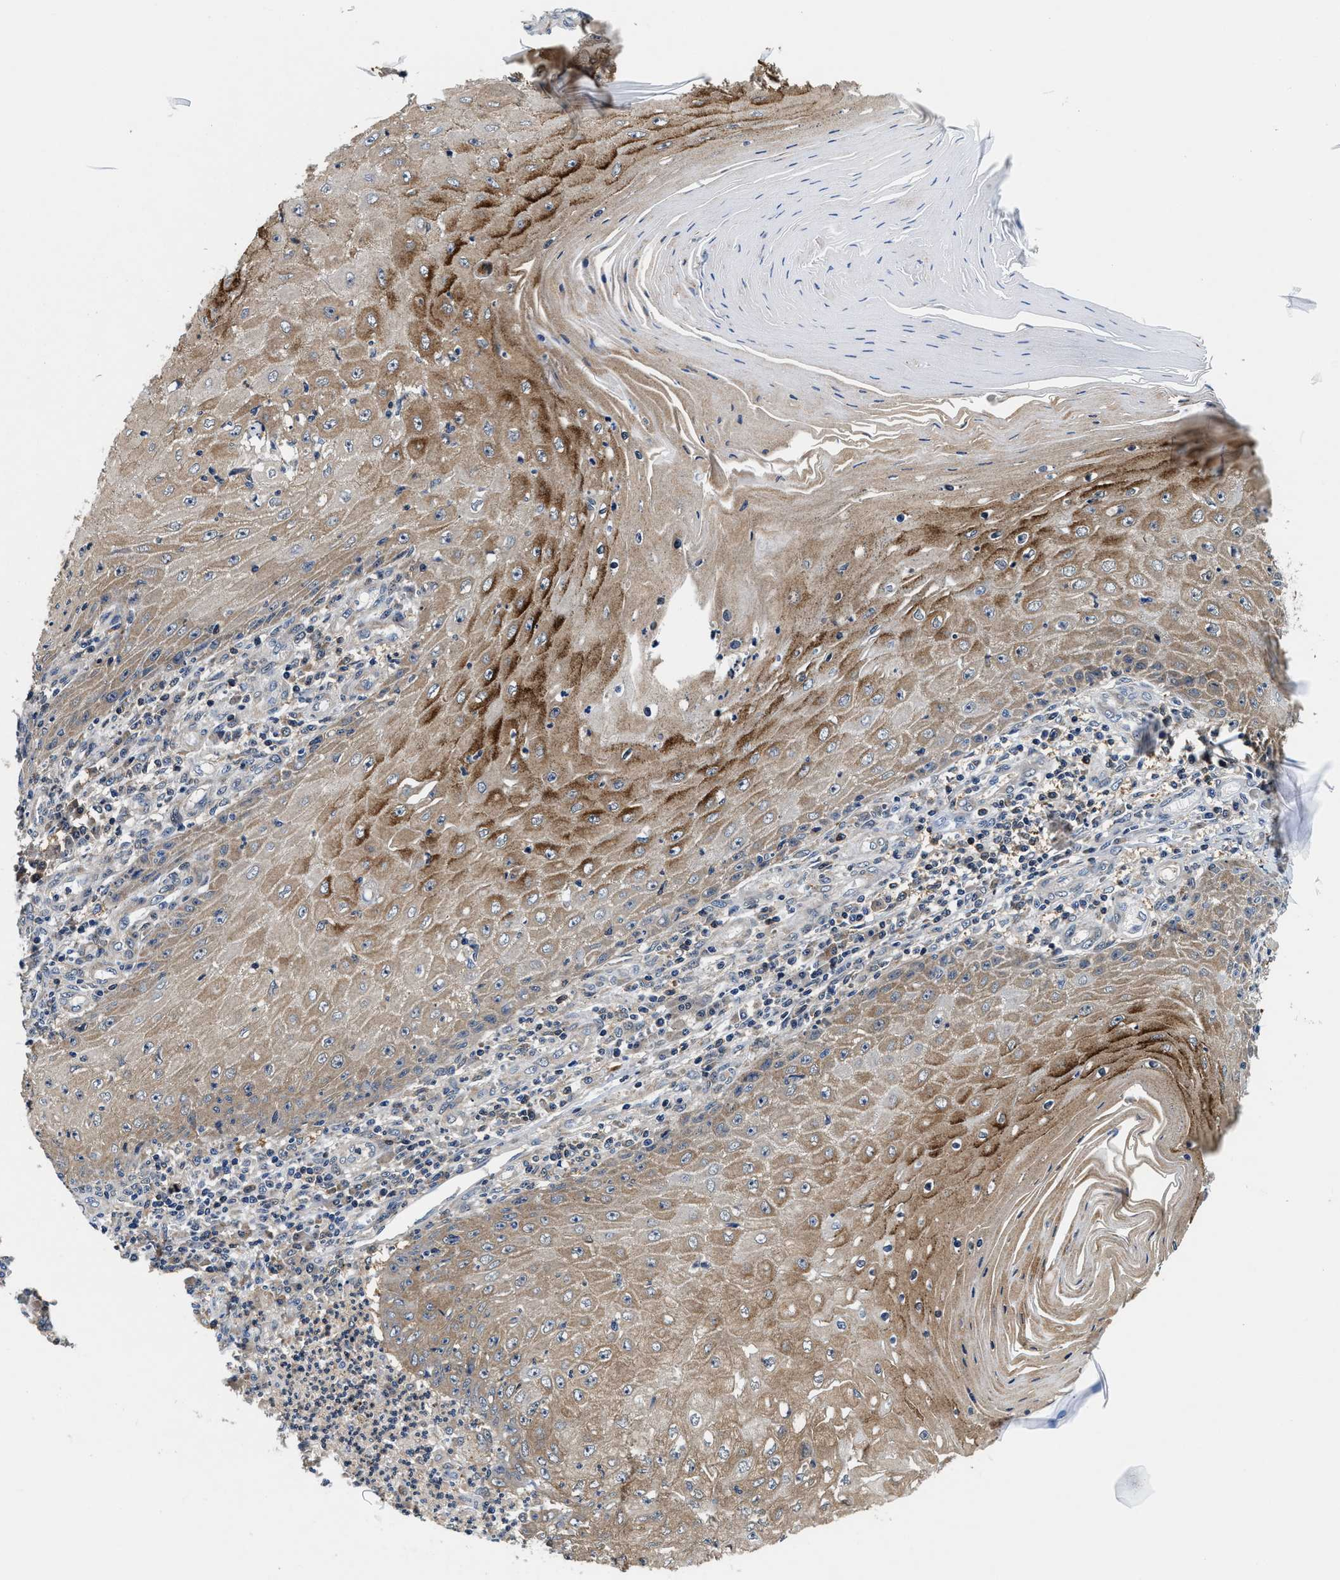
{"staining": {"intensity": "moderate", "quantity": ">75%", "location": "cytoplasmic/membranous"}, "tissue": "skin cancer", "cell_type": "Tumor cells", "image_type": "cancer", "snomed": [{"axis": "morphology", "description": "Squamous cell carcinoma, NOS"}, {"axis": "topography", "description": "Skin"}], "caption": "Immunohistochemical staining of human skin cancer (squamous cell carcinoma) displays medium levels of moderate cytoplasmic/membranous protein expression in approximately >75% of tumor cells.", "gene": "PHPT1", "patient": {"sex": "female", "age": 73}}